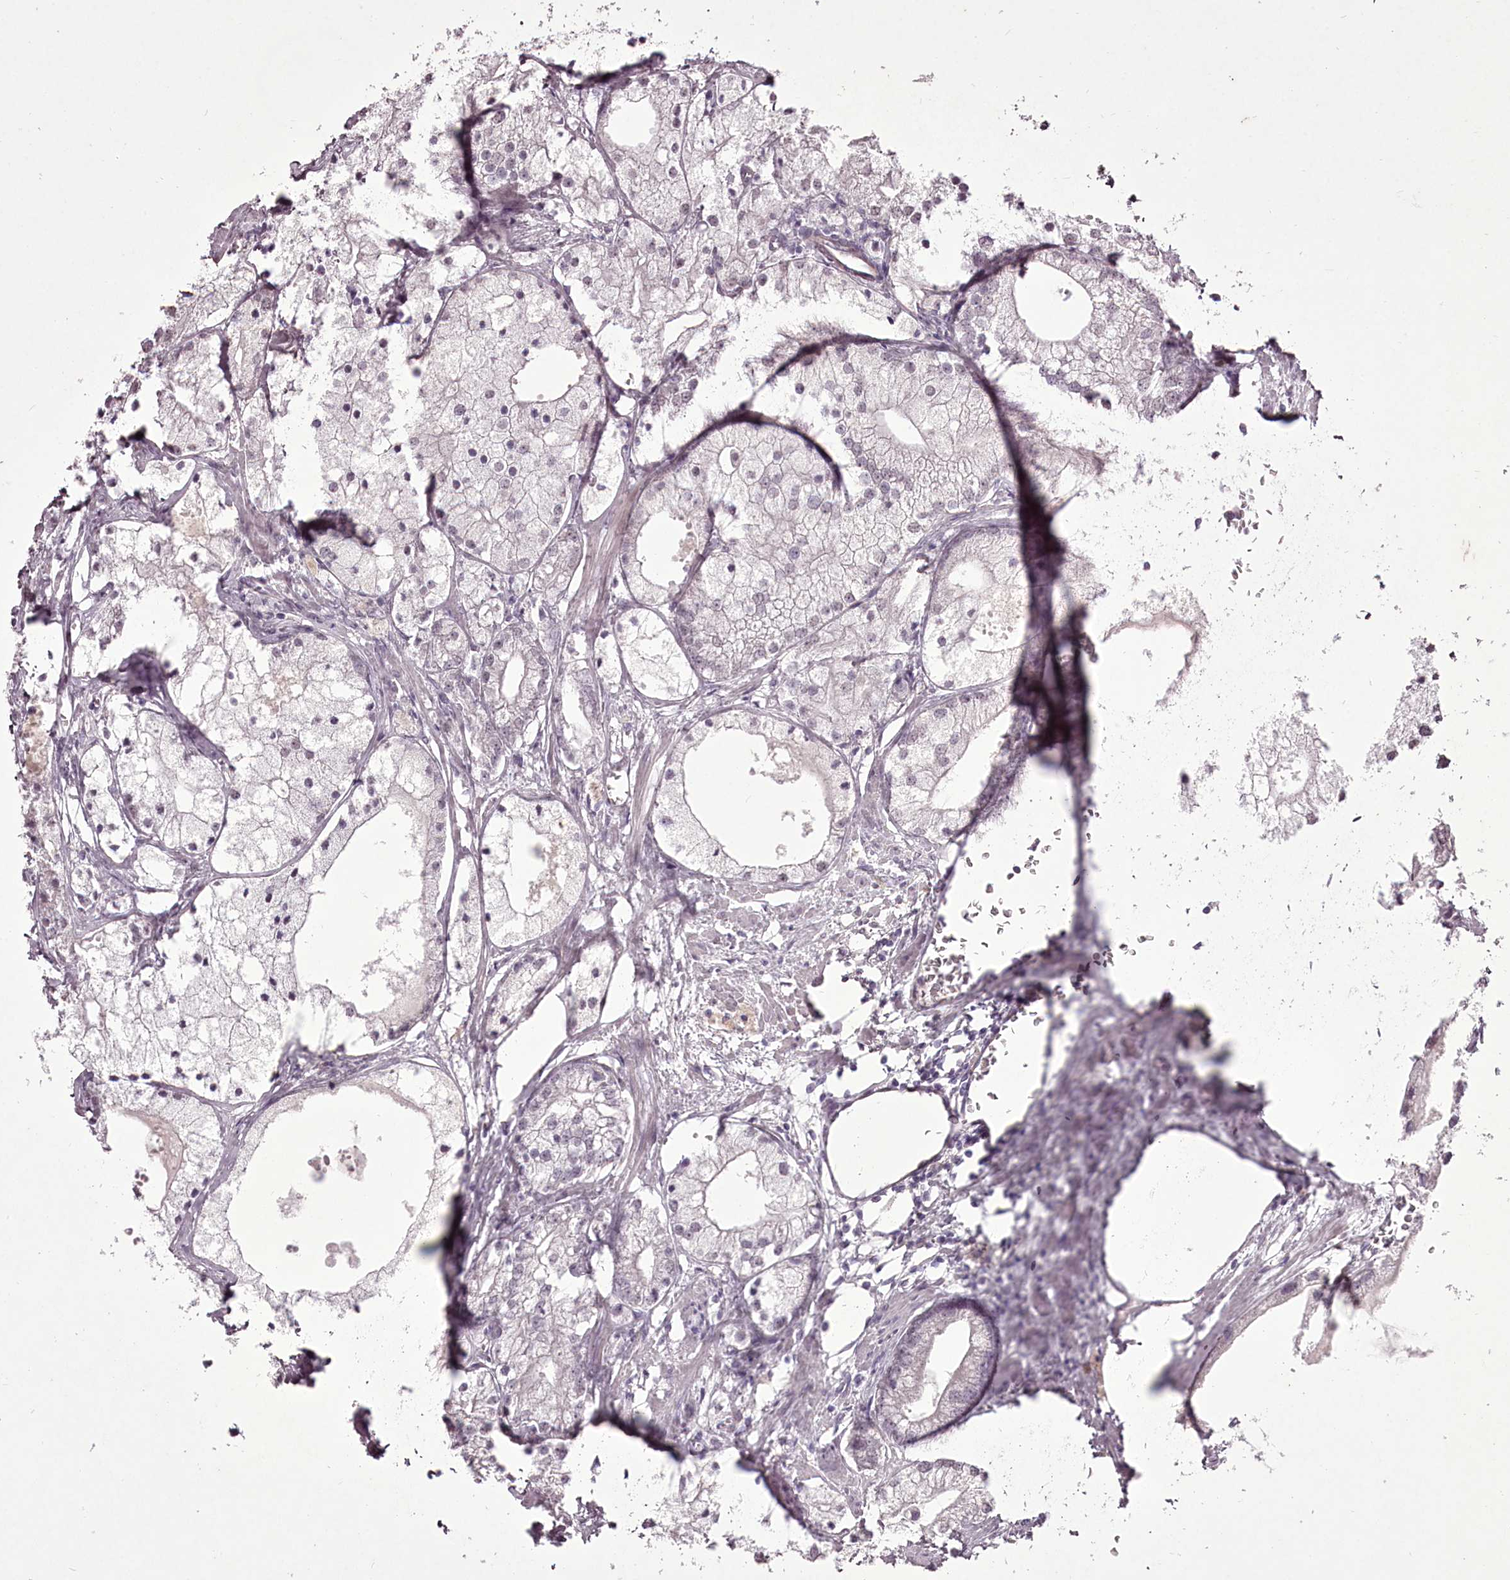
{"staining": {"intensity": "negative", "quantity": "none", "location": "none"}, "tissue": "prostate cancer", "cell_type": "Tumor cells", "image_type": "cancer", "snomed": [{"axis": "morphology", "description": "Adenocarcinoma, Low grade"}, {"axis": "topography", "description": "Prostate"}], "caption": "Photomicrograph shows no protein expression in tumor cells of prostate cancer tissue.", "gene": "C1orf56", "patient": {"sex": "male", "age": 69}}